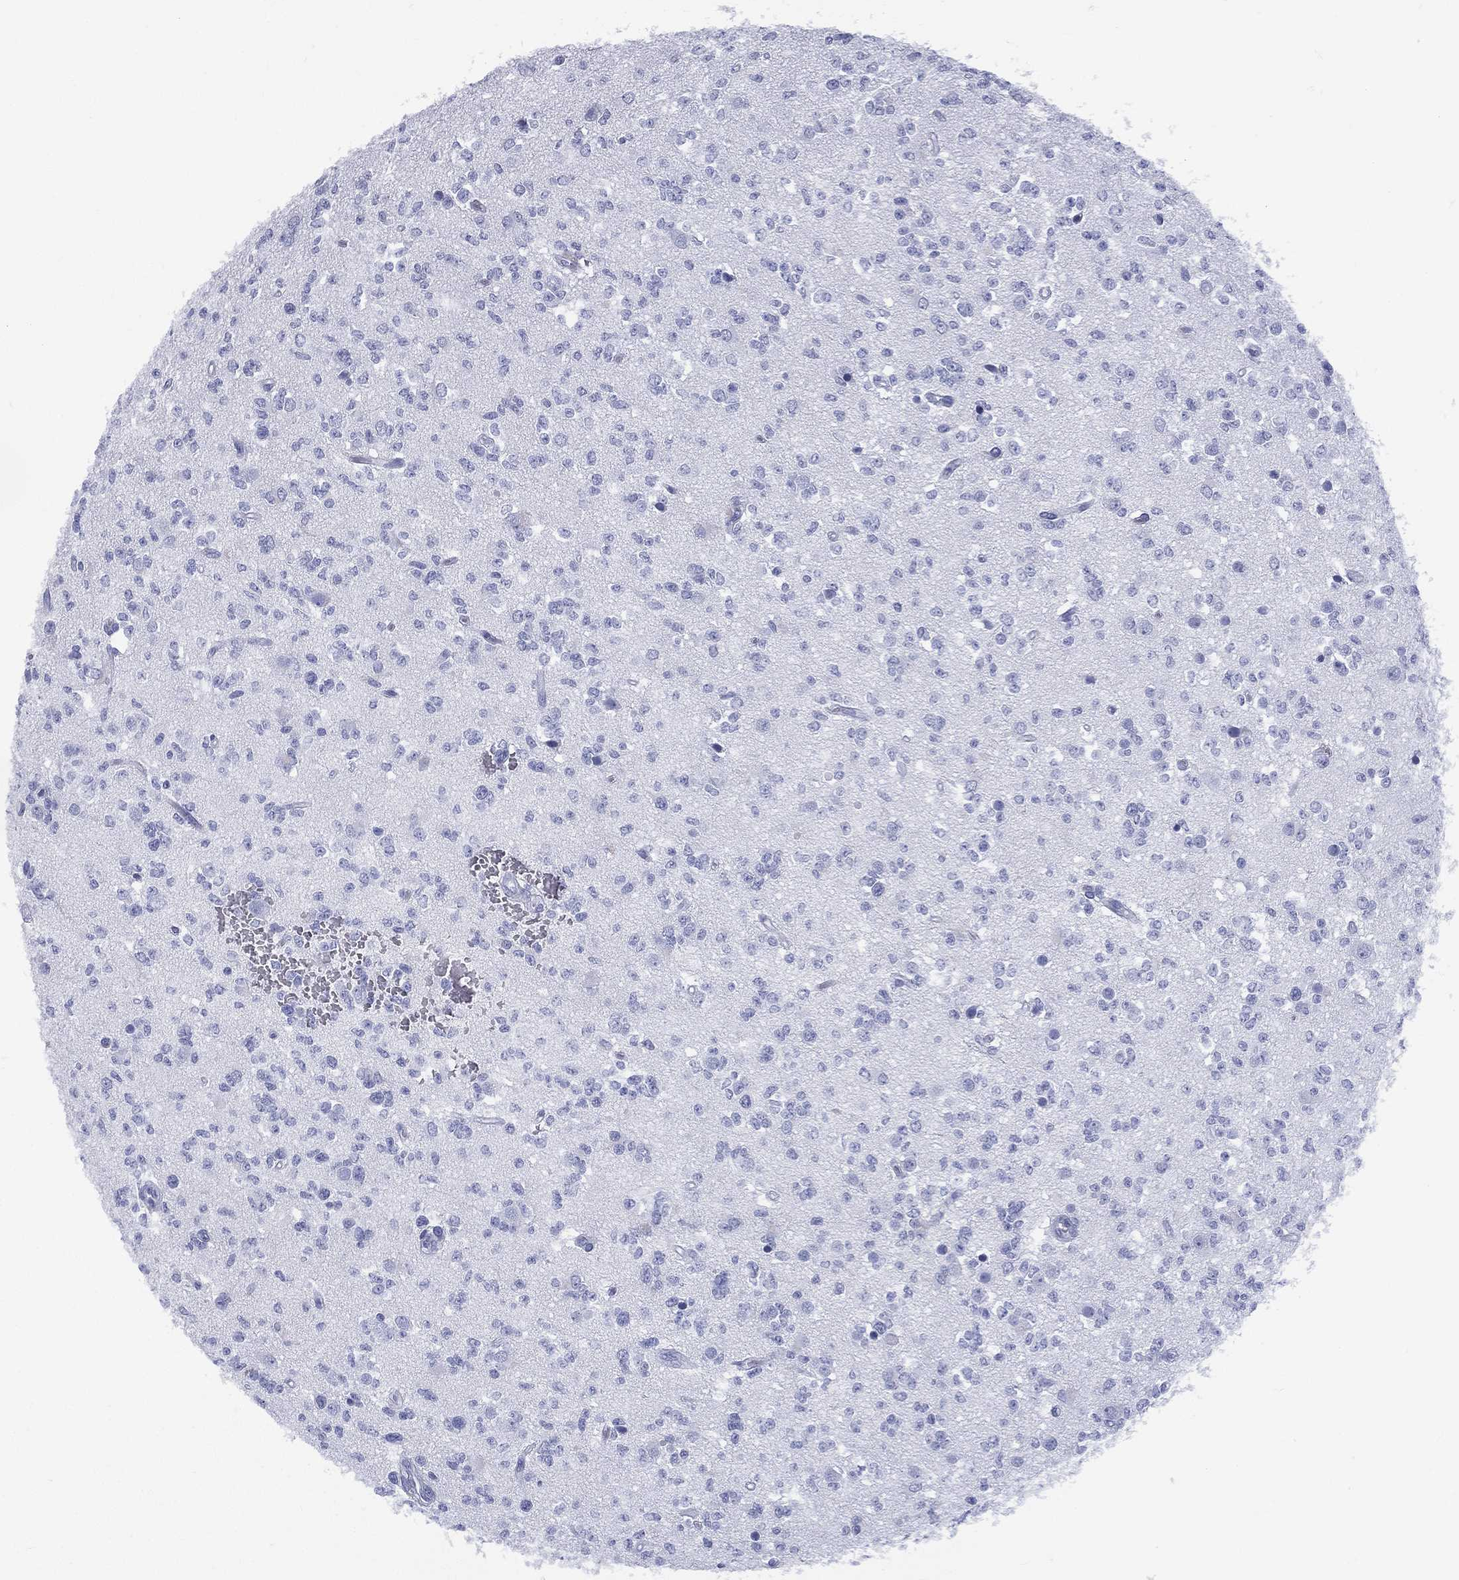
{"staining": {"intensity": "negative", "quantity": "none", "location": "none"}, "tissue": "glioma", "cell_type": "Tumor cells", "image_type": "cancer", "snomed": [{"axis": "morphology", "description": "Glioma, malignant, Low grade"}, {"axis": "topography", "description": "Brain"}], "caption": "This is an IHC micrograph of human glioma. There is no staining in tumor cells.", "gene": "ETNPPL", "patient": {"sex": "female", "age": 45}}